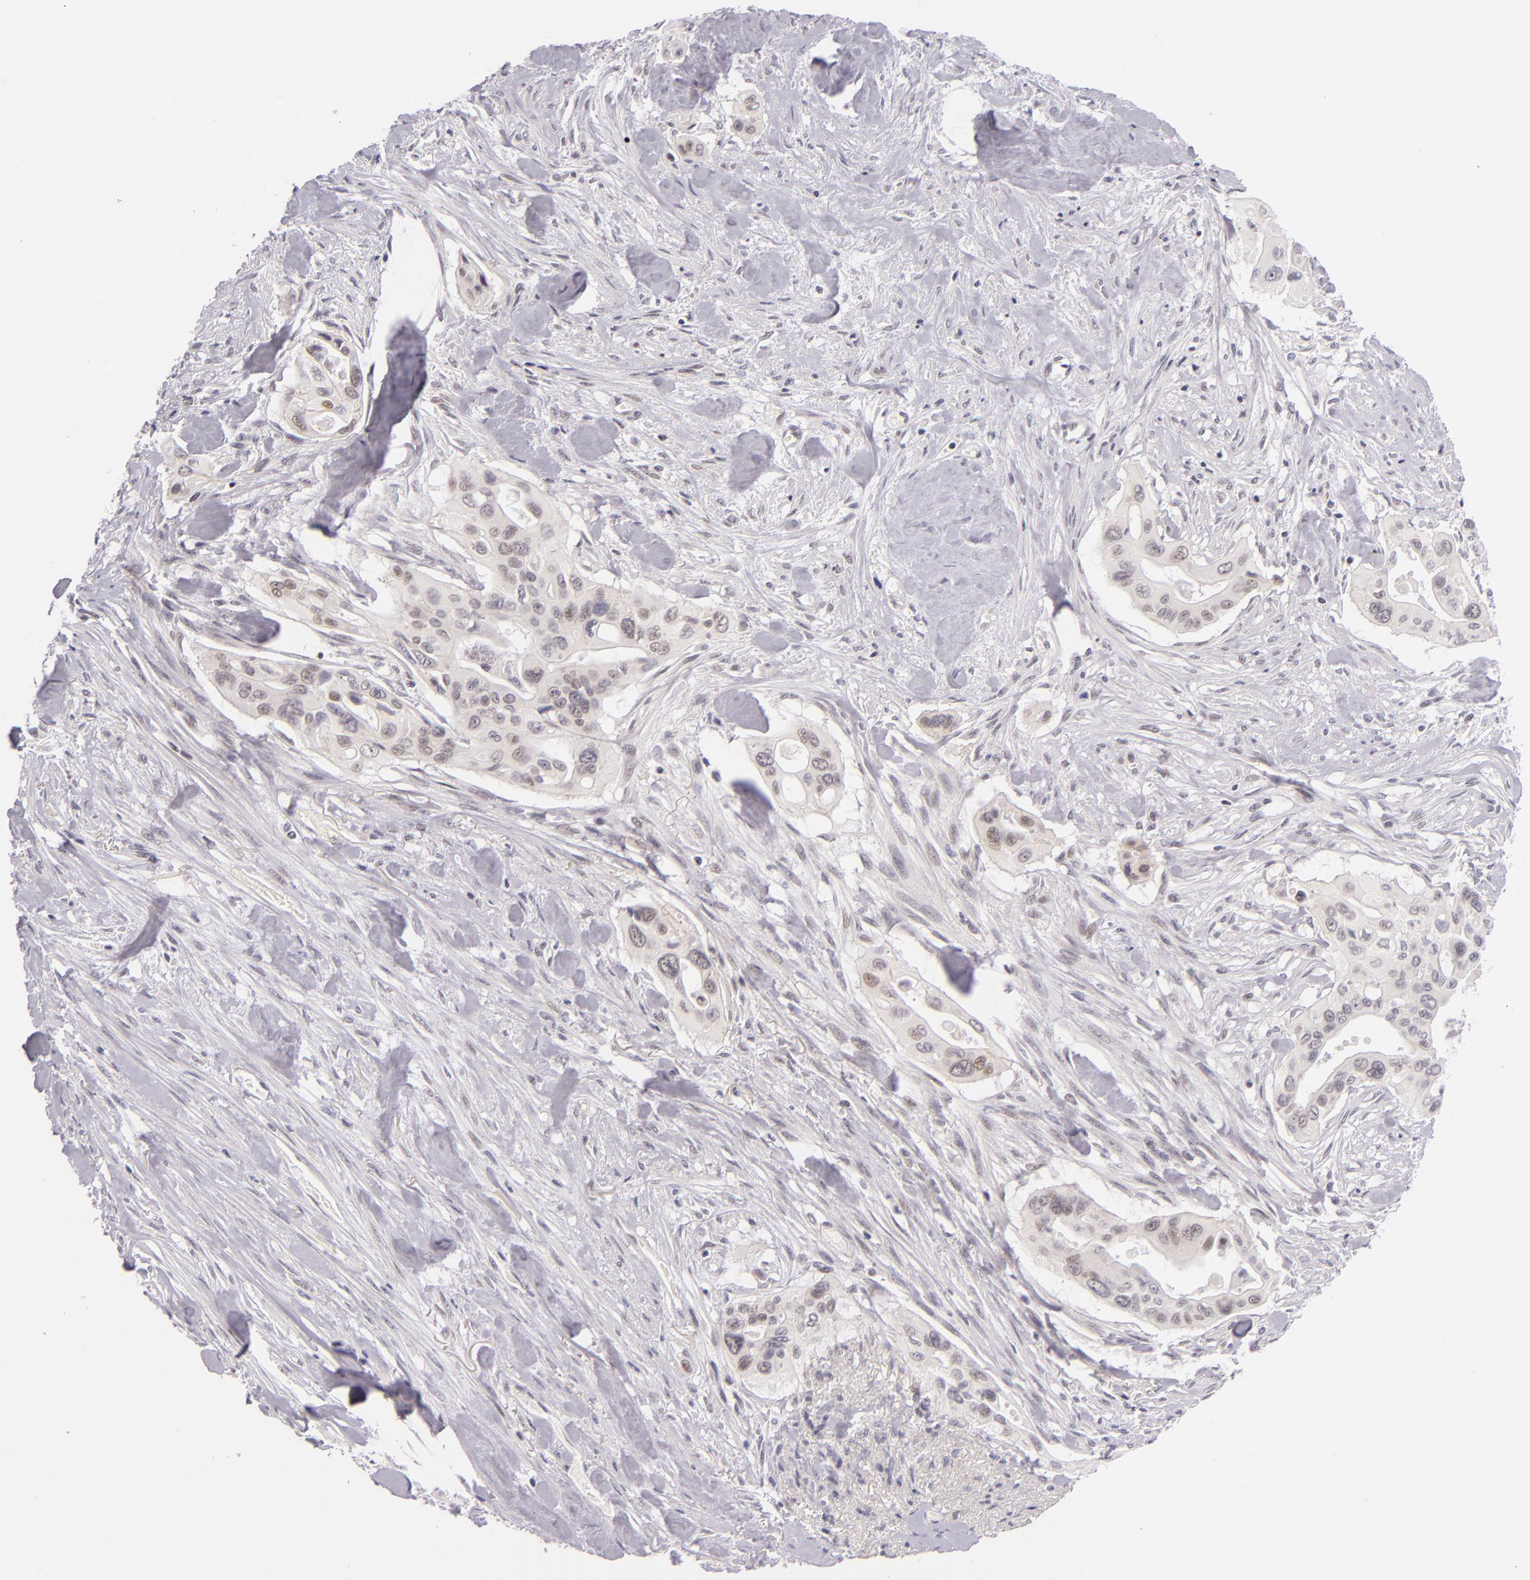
{"staining": {"intensity": "negative", "quantity": "none", "location": "none"}, "tissue": "pancreatic cancer", "cell_type": "Tumor cells", "image_type": "cancer", "snomed": [{"axis": "morphology", "description": "Adenocarcinoma, NOS"}, {"axis": "topography", "description": "Pancreas"}], "caption": "There is no significant expression in tumor cells of pancreatic cancer (adenocarcinoma).", "gene": "BCL3", "patient": {"sex": "male", "age": 77}}